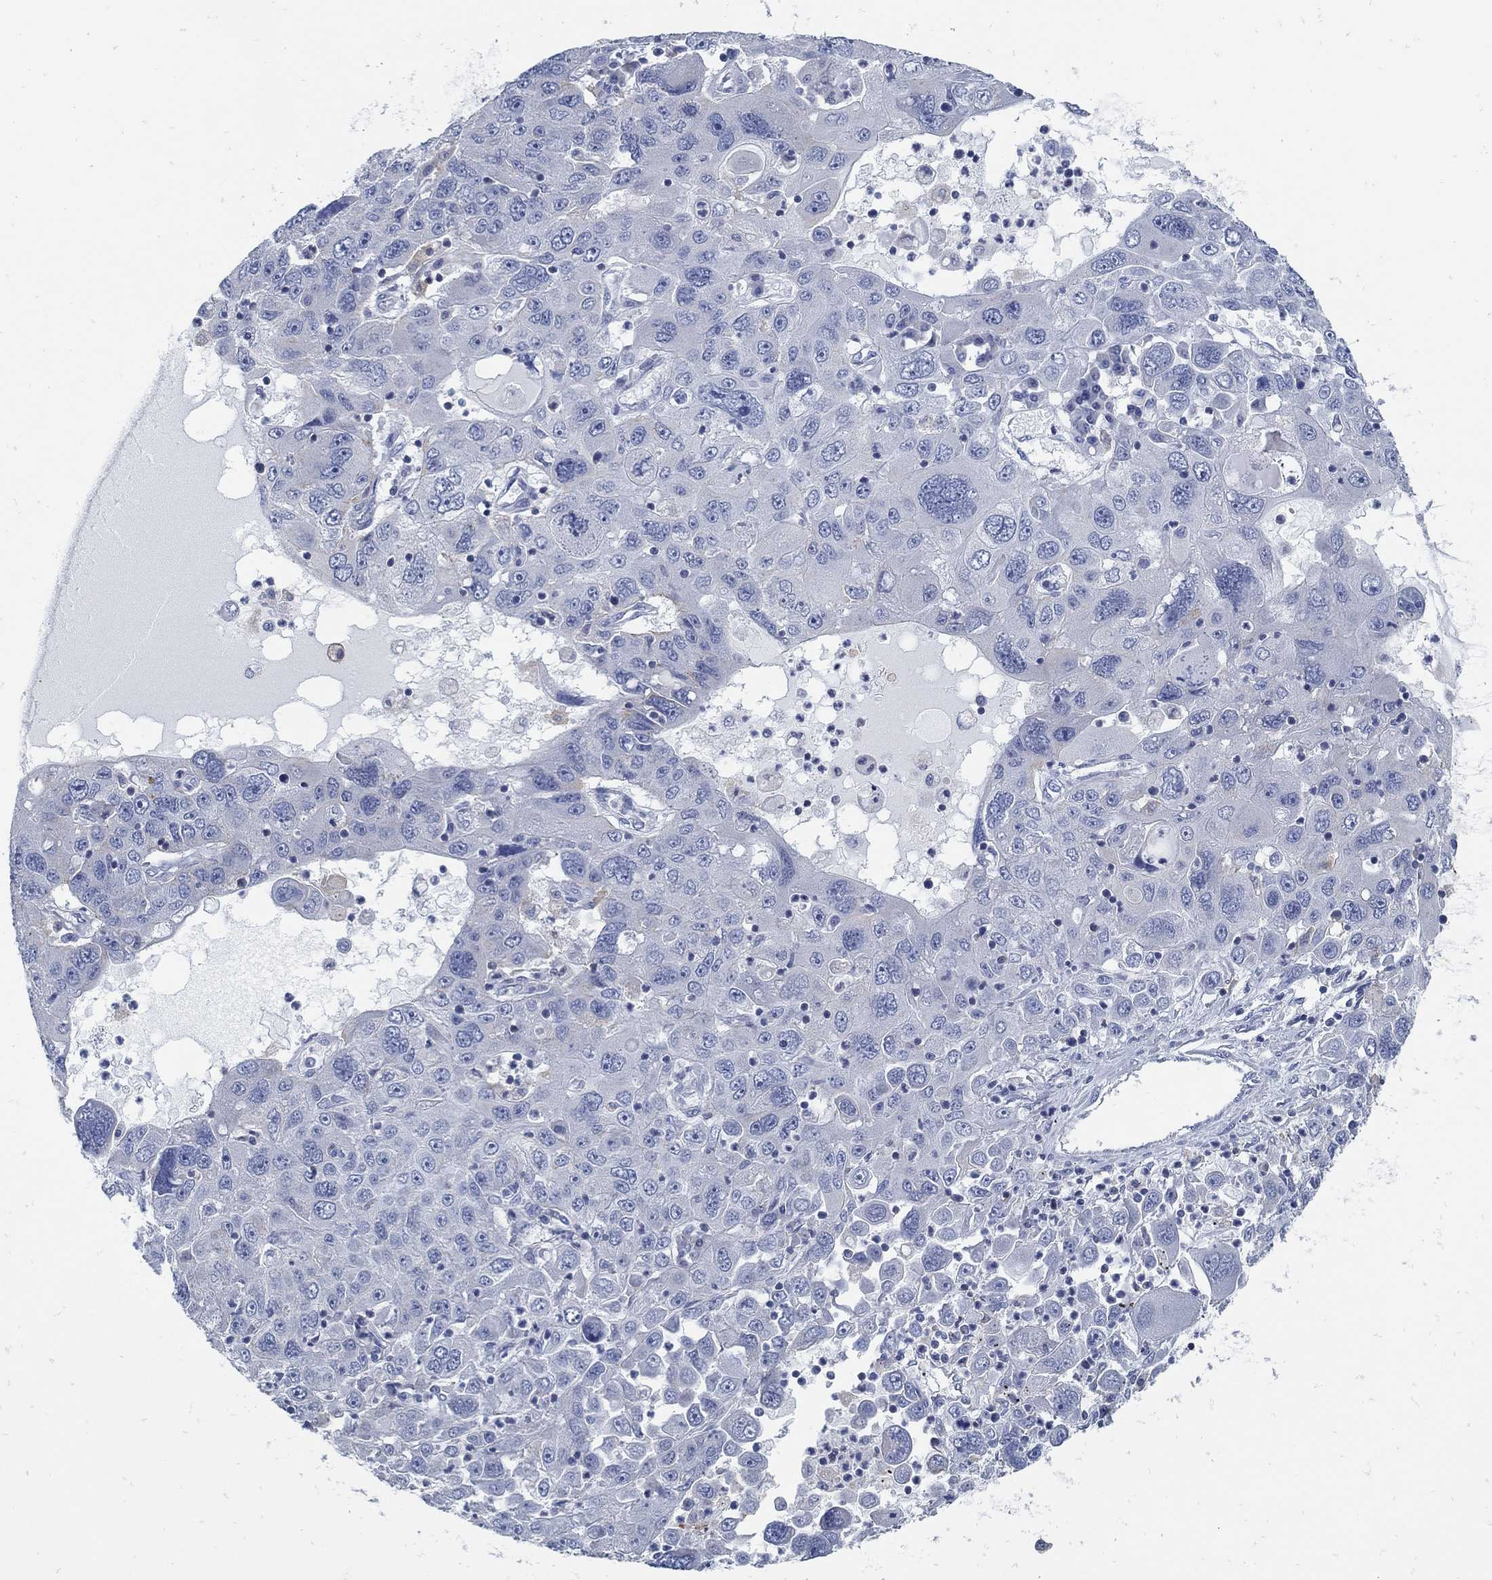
{"staining": {"intensity": "negative", "quantity": "none", "location": "none"}, "tissue": "stomach cancer", "cell_type": "Tumor cells", "image_type": "cancer", "snomed": [{"axis": "morphology", "description": "Adenocarcinoma, NOS"}, {"axis": "topography", "description": "Stomach"}], "caption": "There is no significant staining in tumor cells of stomach cancer.", "gene": "ZFAND4", "patient": {"sex": "male", "age": 56}}